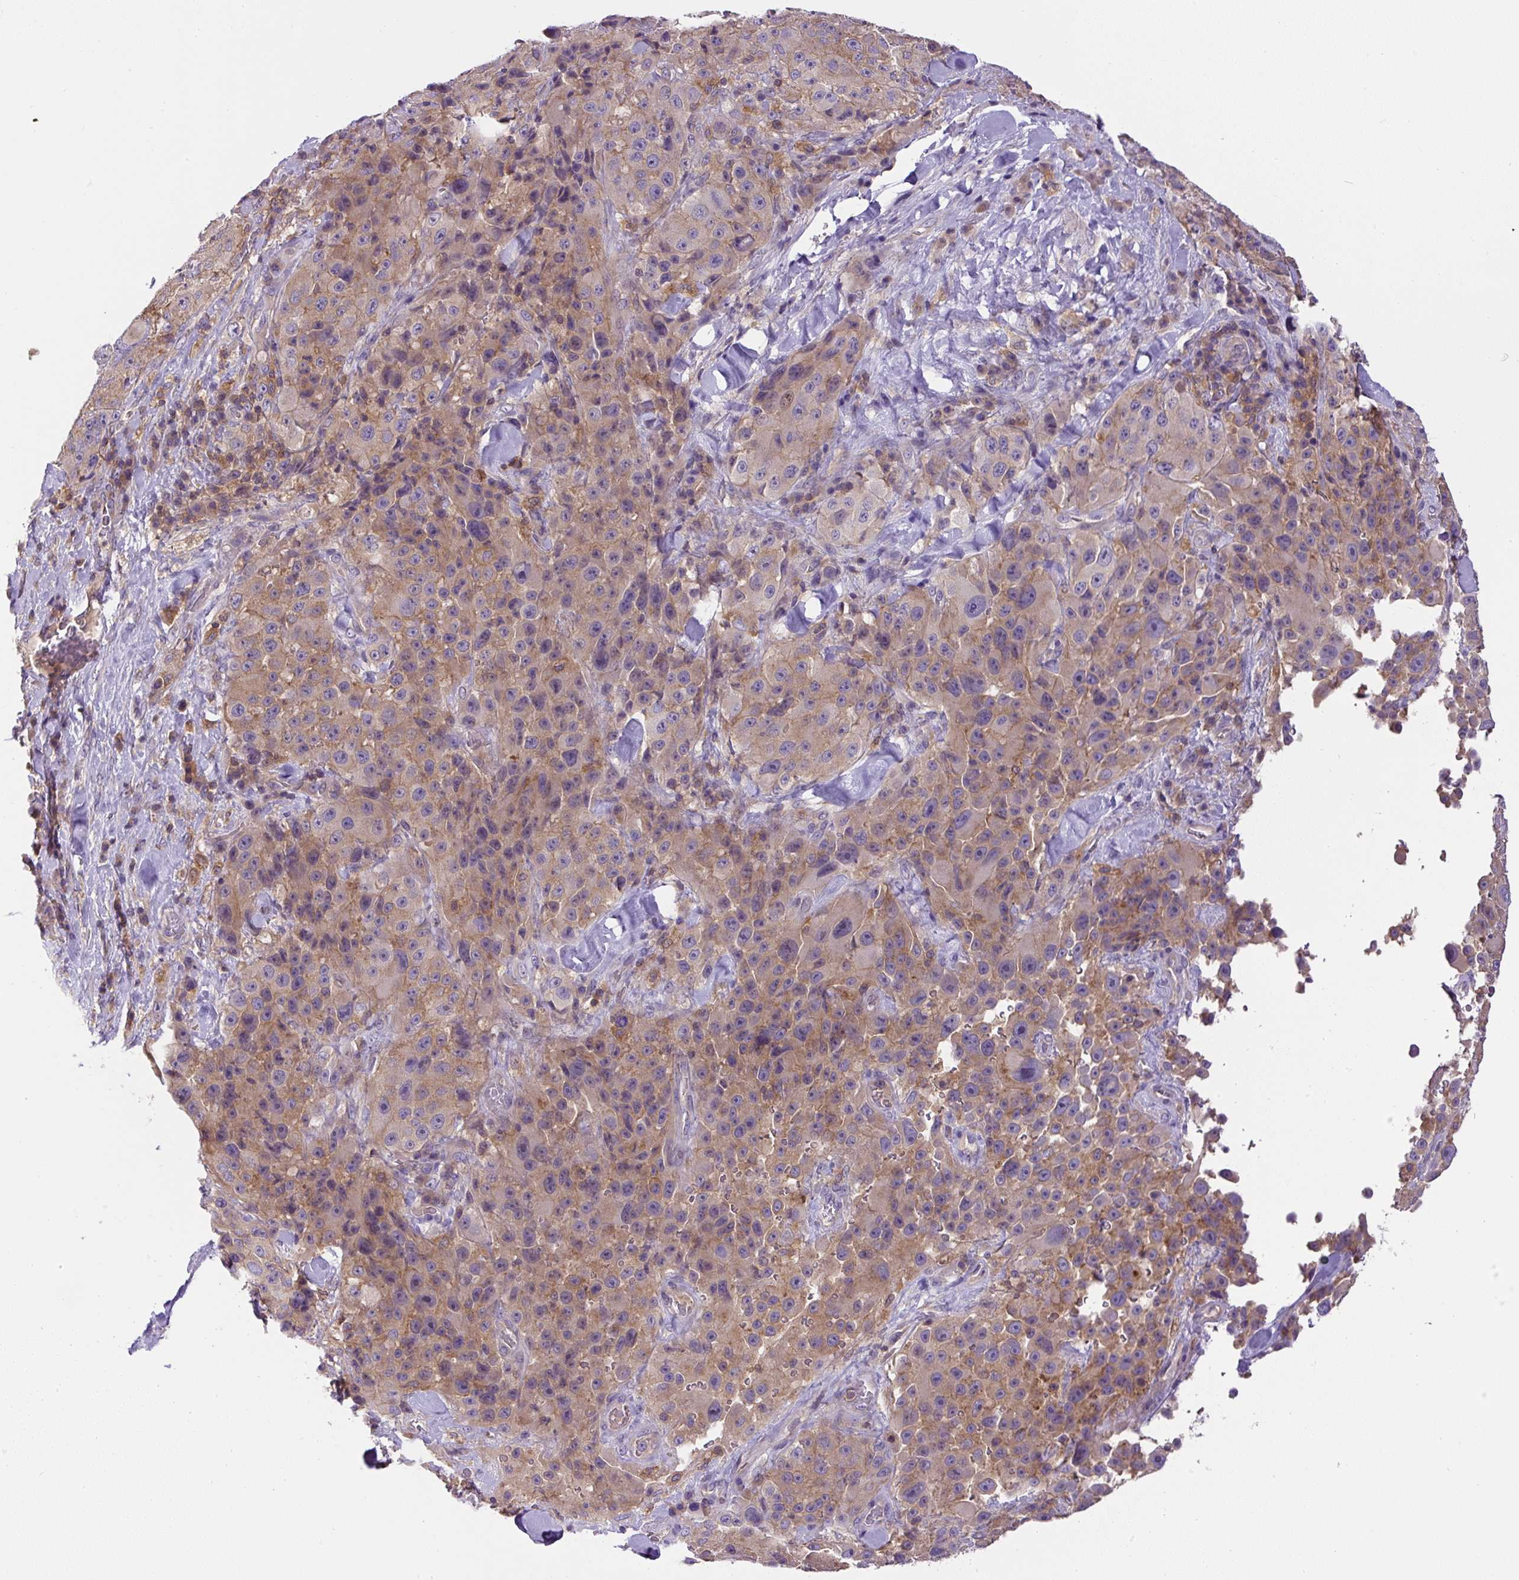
{"staining": {"intensity": "moderate", "quantity": ">75%", "location": "cytoplasmic/membranous"}, "tissue": "melanoma", "cell_type": "Tumor cells", "image_type": "cancer", "snomed": [{"axis": "morphology", "description": "Malignant melanoma, Metastatic site"}, {"axis": "topography", "description": "Lymph node"}], "caption": "The histopathology image demonstrates a brown stain indicating the presence of a protein in the cytoplasmic/membranous of tumor cells in melanoma.", "gene": "CCDC28A", "patient": {"sex": "male", "age": 62}}